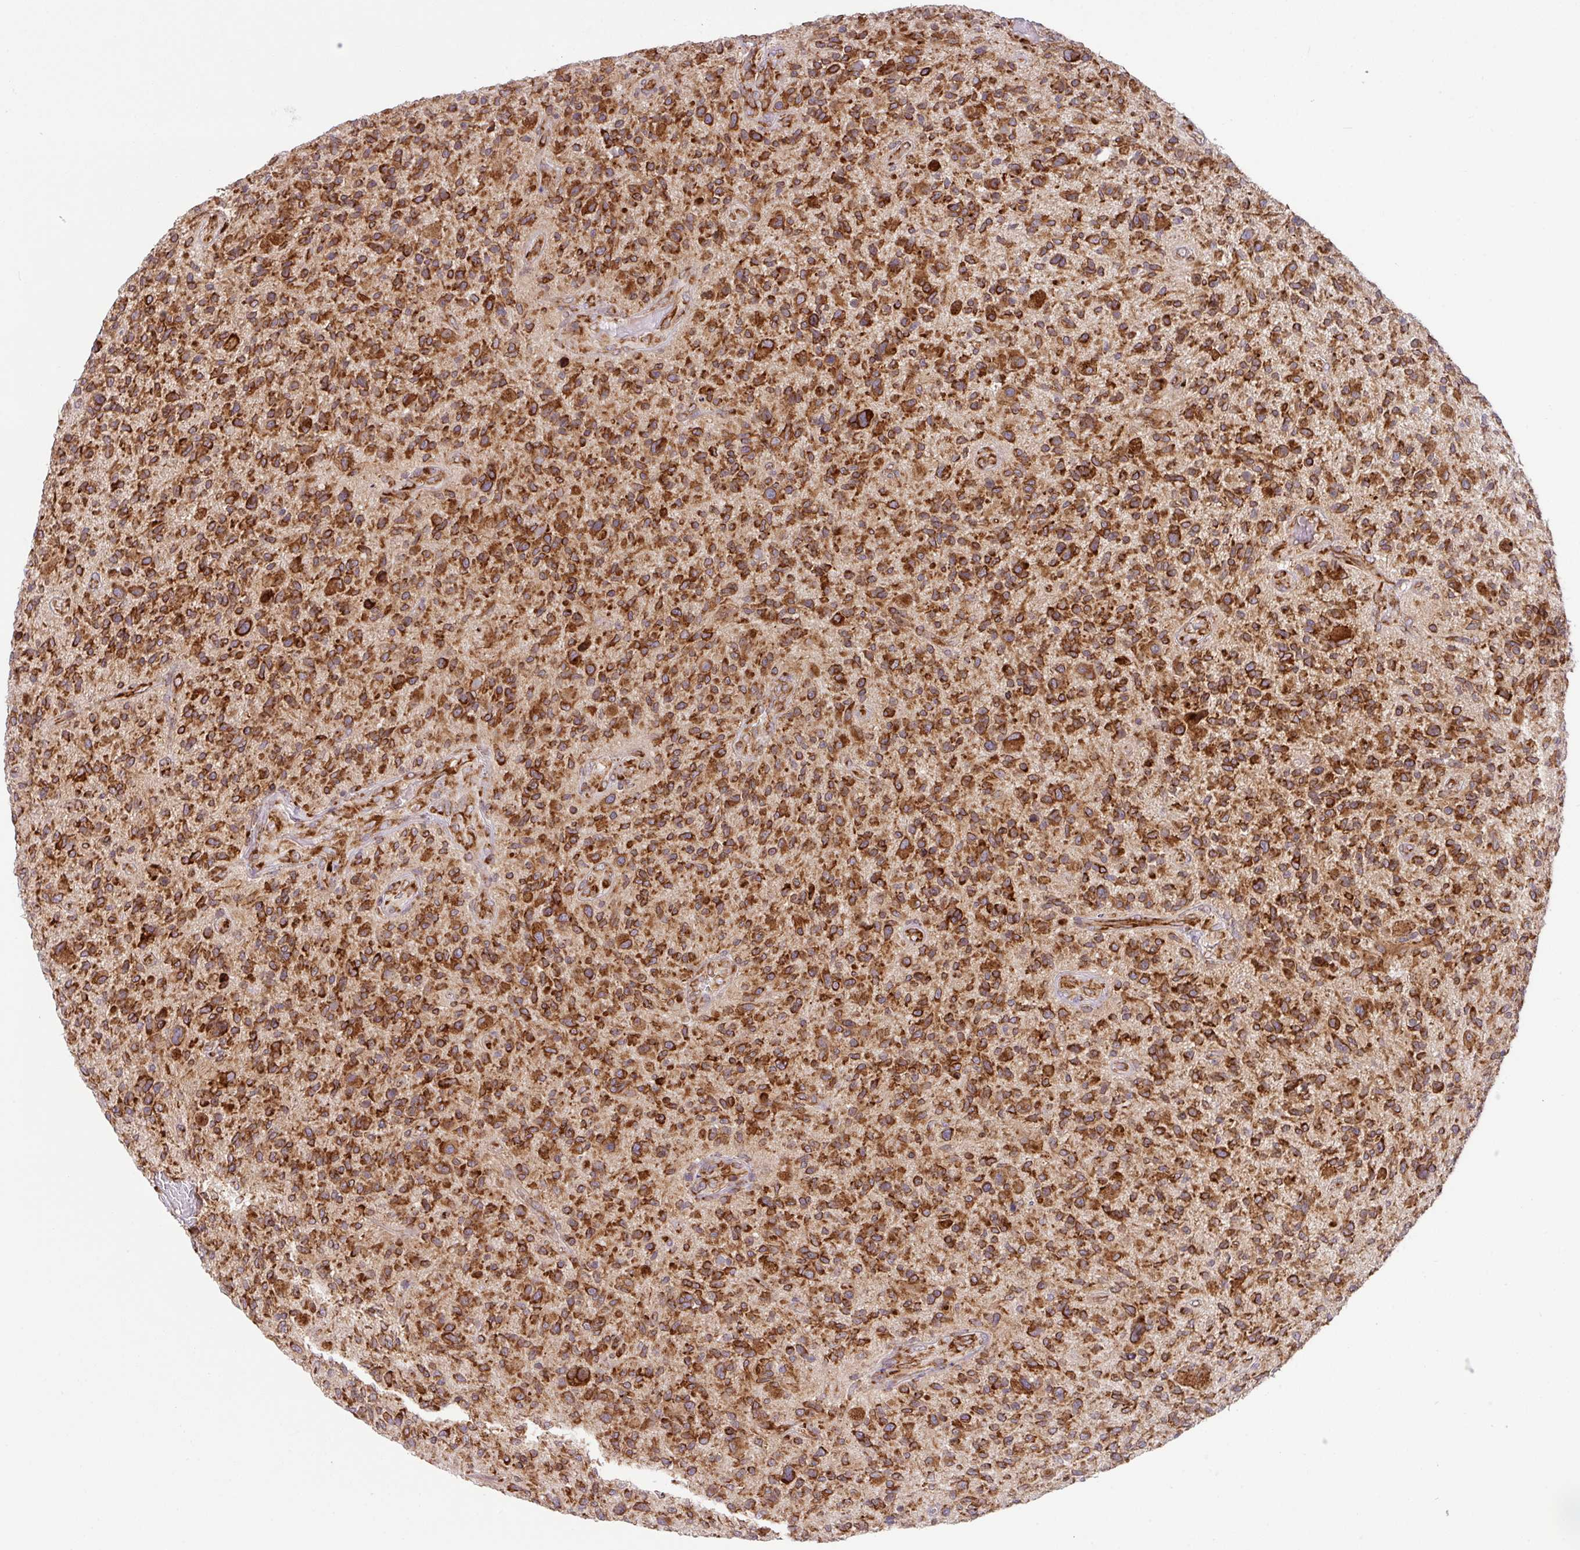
{"staining": {"intensity": "strong", "quantity": ">75%", "location": "cytoplasmic/membranous"}, "tissue": "glioma", "cell_type": "Tumor cells", "image_type": "cancer", "snomed": [{"axis": "morphology", "description": "Glioma, malignant, High grade"}, {"axis": "topography", "description": "Brain"}], "caption": "This is a micrograph of immunohistochemistry (IHC) staining of malignant glioma (high-grade), which shows strong staining in the cytoplasmic/membranous of tumor cells.", "gene": "SLC39A7", "patient": {"sex": "male", "age": 47}}